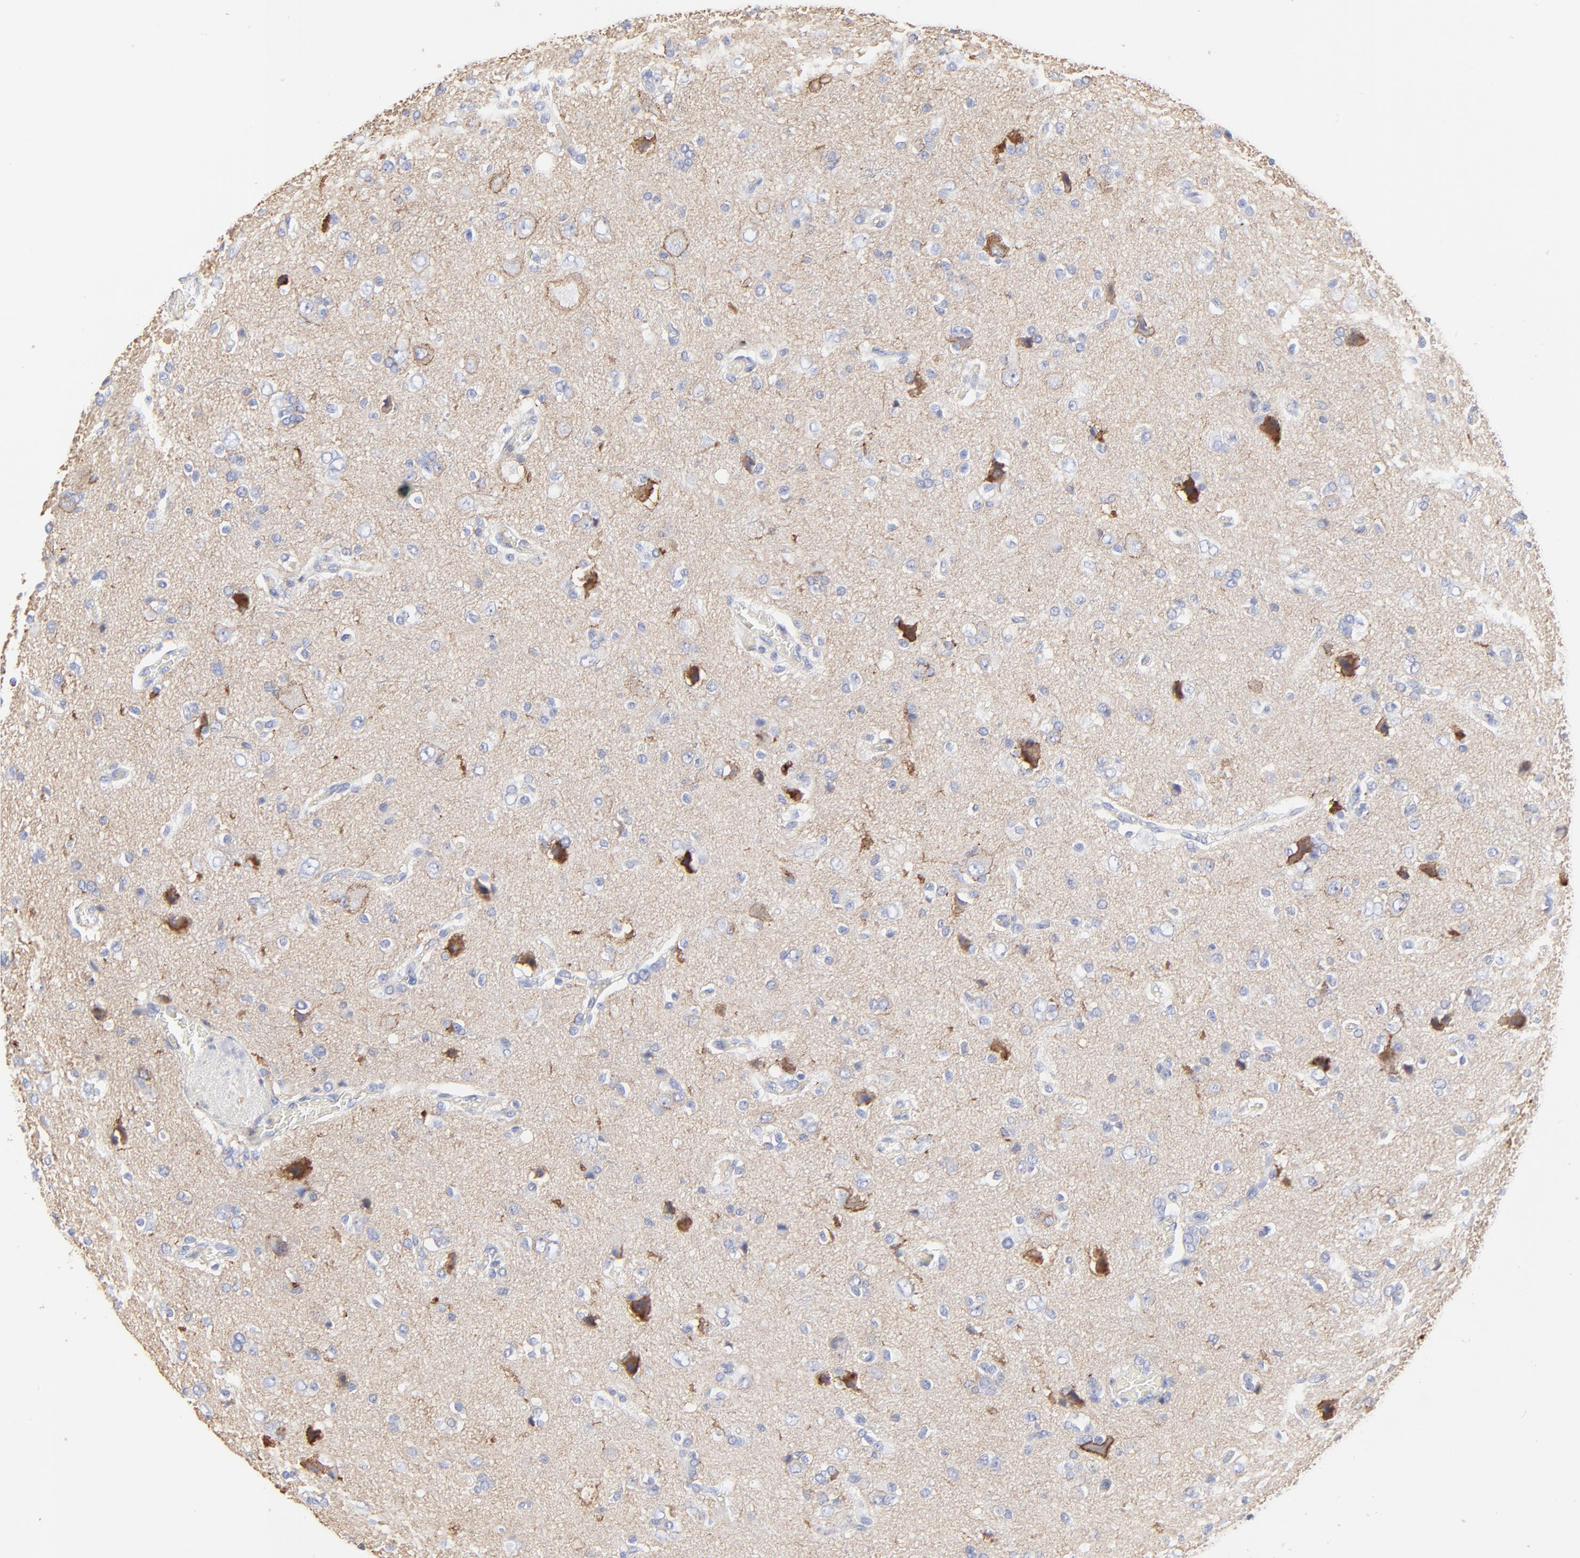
{"staining": {"intensity": "strong", "quantity": "<25%", "location": "cytoplasmic/membranous"}, "tissue": "glioma", "cell_type": "Tumor cells", "image_type": "cancer", "snomed": [{"axis": "morphology", "description": "Glioma, malignant, High grade"}, {"axis": "topography", "description": "Brain"}], "caption": "Brown immunohistochemical staining in human glioma reveals strong cytoplasmic/membranous expression in approximately <25% of tumor cells.", "gene": "ANXA6", "patient": {"sex": "male", "age": 47}}